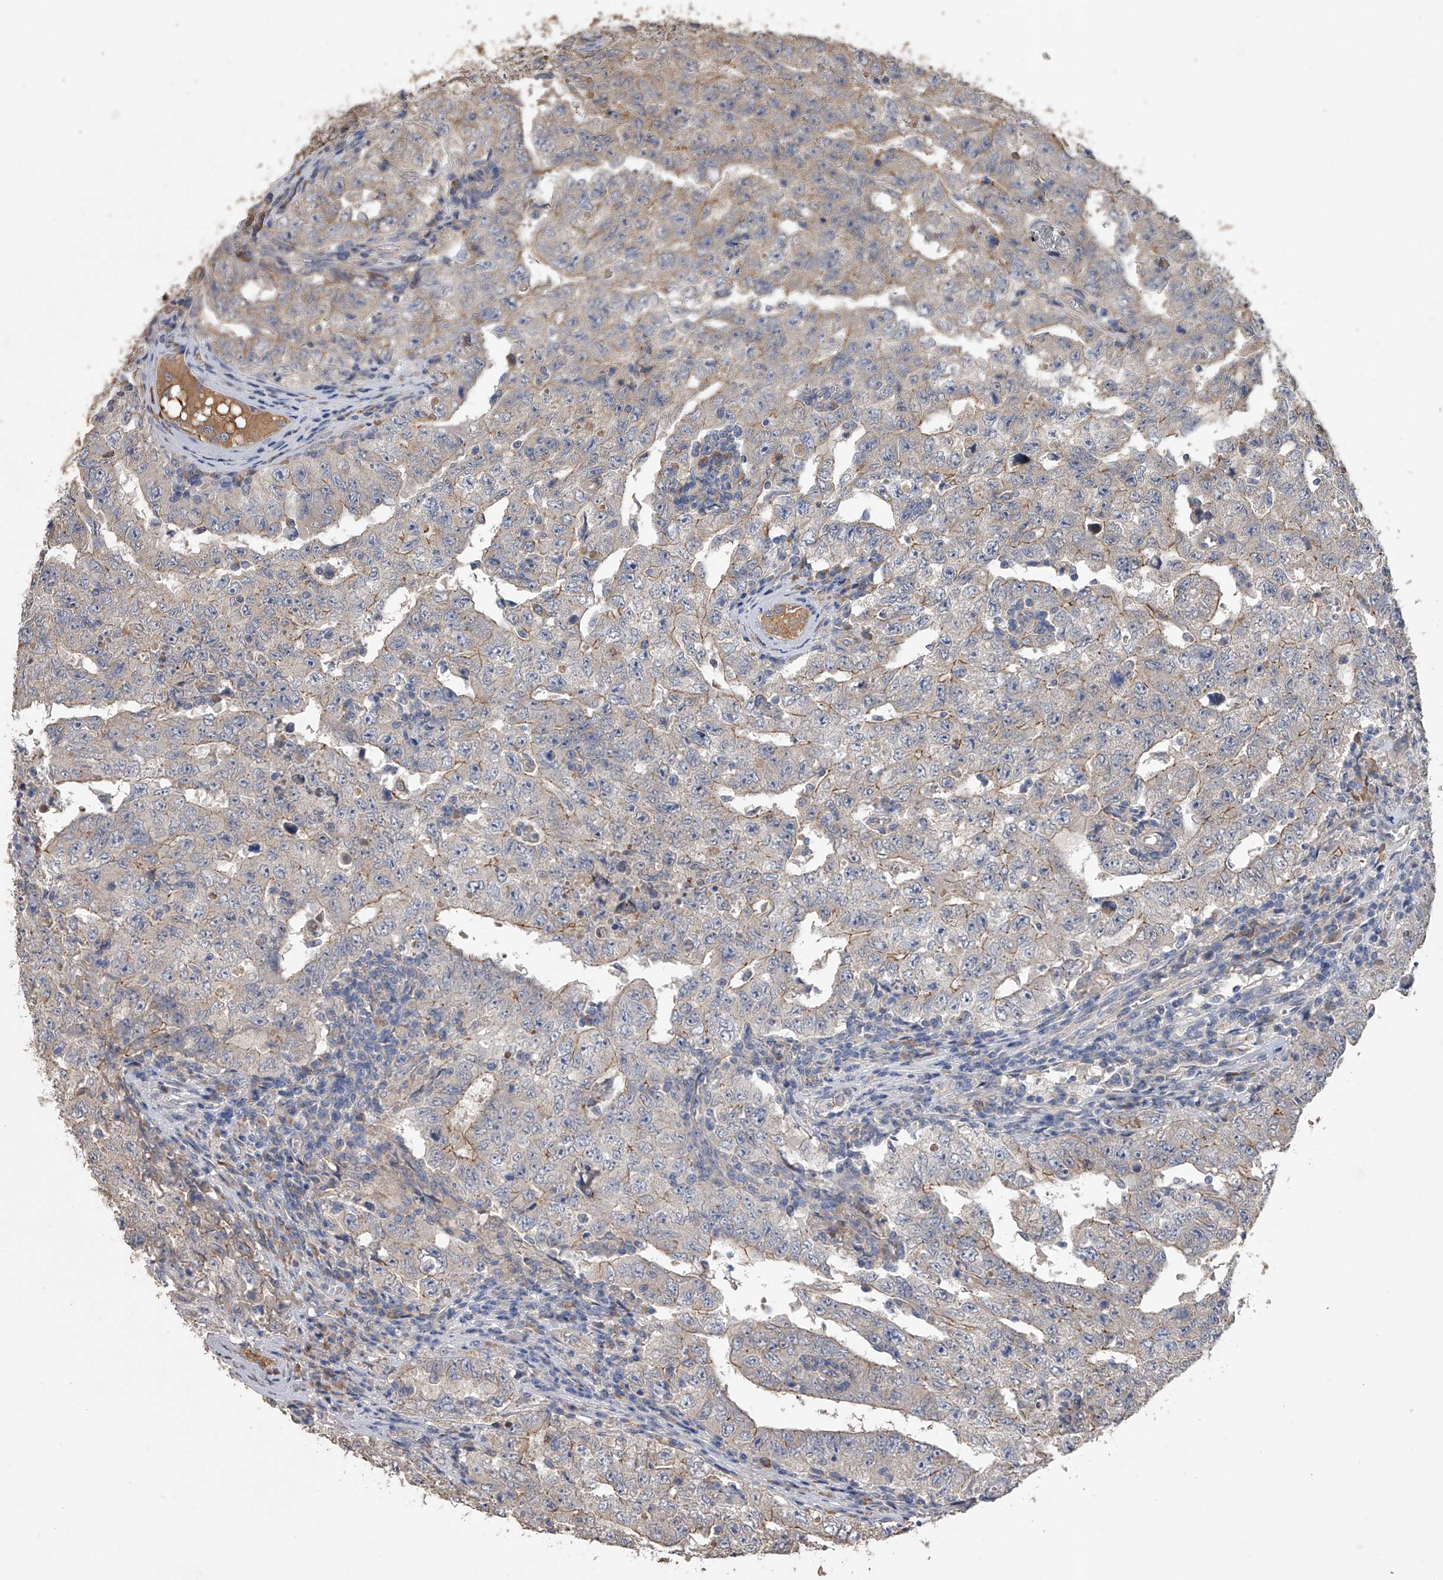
{"staining": {"intensity": "weak", "quantity": "25%-75%", "location": "cytoplasmic/membranous"}, "tissue": "testis cancer", "cell_type": "Tumor cells", "image_type": "cancer", "snomed": [{"axis": "morphology", "description": "Carcinoma, Embryonal, NOS"}, {"axis": "topography", "description": "Testis"}], "caption": "Protein analysis of testis cancer tissue demonstrates weak cytoplasmic/membranous staining in about 25%-75% of tumor cells.", "gene": "ZNF343", "patient": {"sex": "male", "age": 26}}